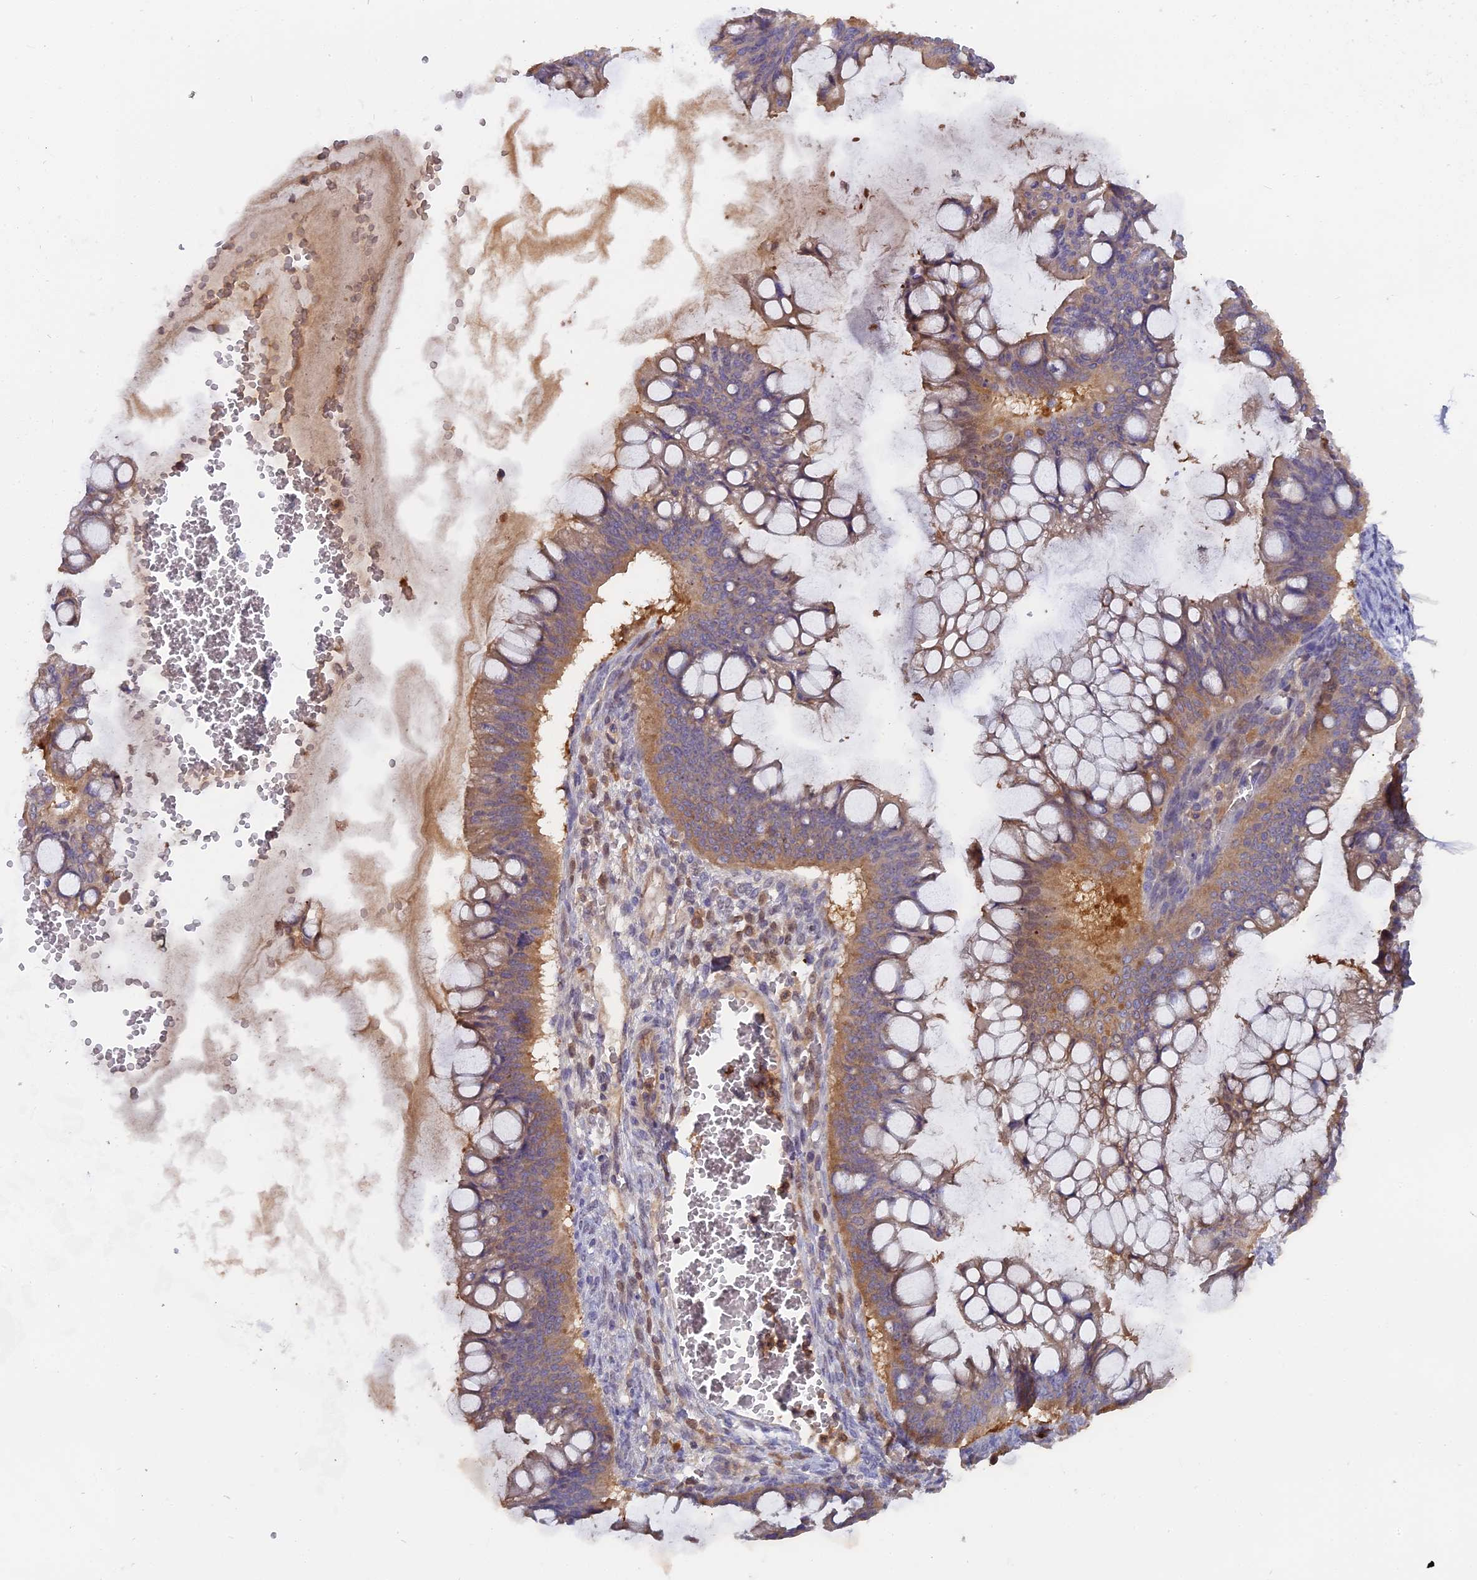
{"staining": {"intensity": "moderate", "quantity": ">75%", "location": "cytoplasmic/membranous"}, "tissue": "ovarian cancer", "cell_type": "Tumor cells", "image_type": "cancer", "snomed": [{"axis": "morphology", "description": "Cystadenocarcinoma, mucinous, NOS"}, {"axis": "topography", "description": "Ovary"}], "caption": "Ovarian cancer stained for a protein (brown) demonstrates moderate cytoplasmic/membranous positive positivity in about >75% of tumor cells.", "gene": "FAM118B", "patient": {"sex": "female", "age": 73}}